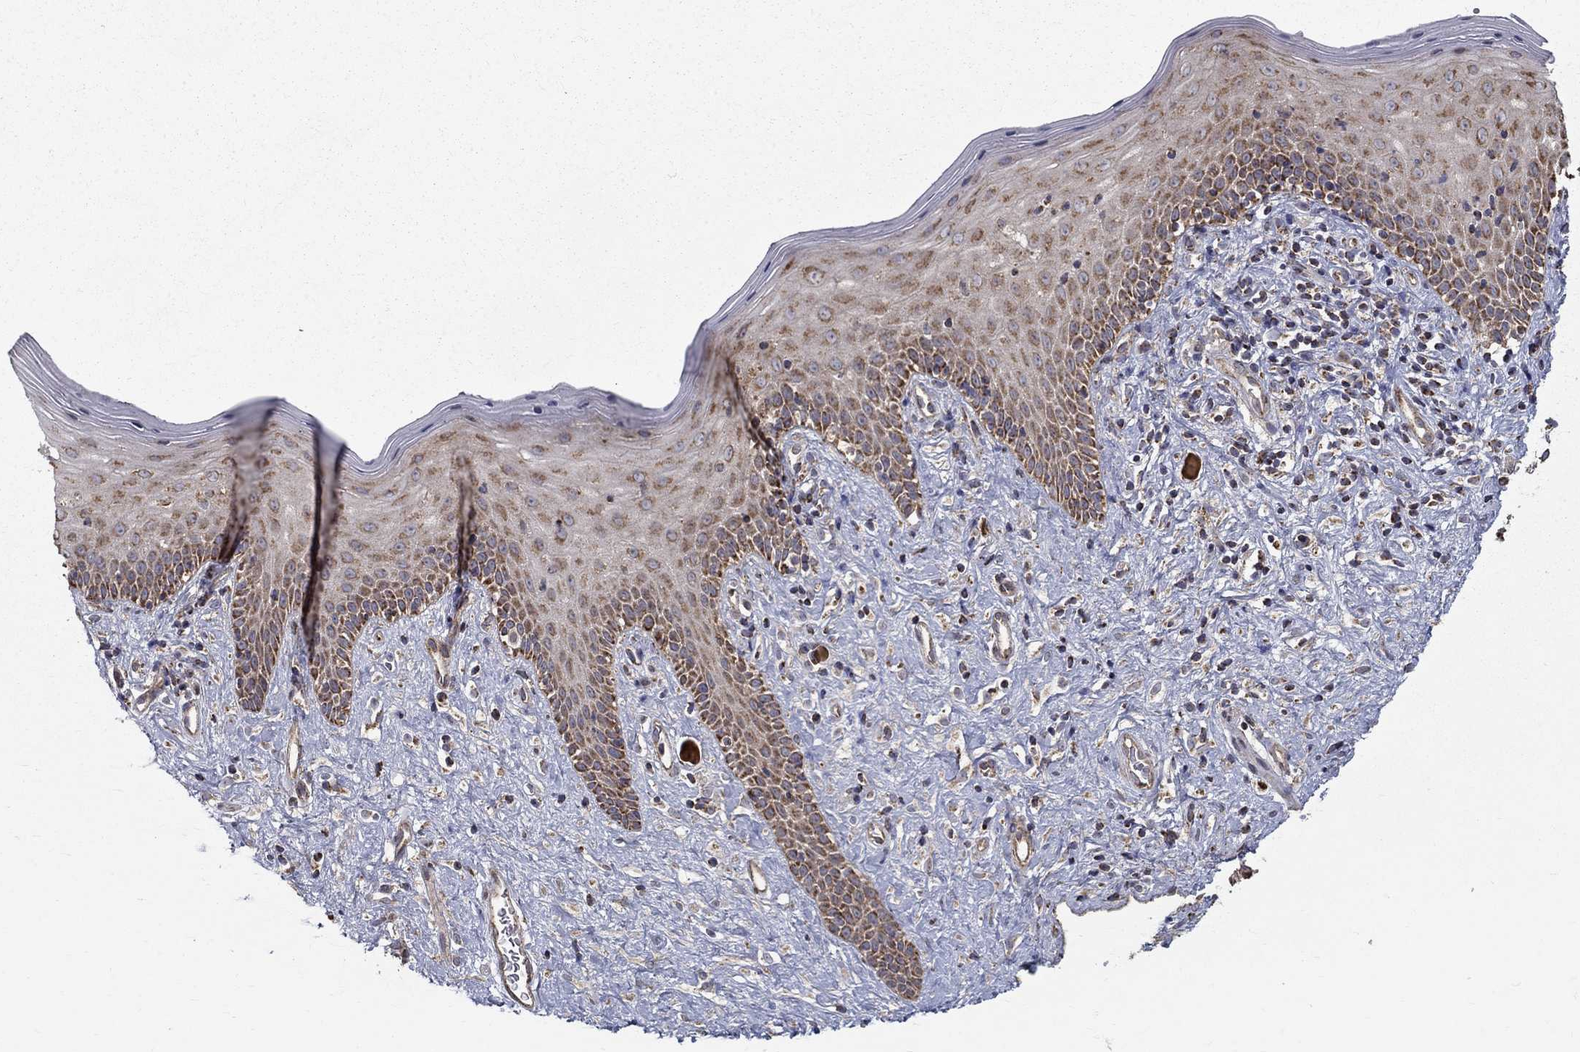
{"staining": {"intensity": "moderate", "quantity": ">75%", "location": "cytoplasmic/membranous"}, "tissue": "vagina", "cell_type": "Squamous epithelial cells", "image_type": "normal", "snomed": [{"axis": "morphology", "description": "Normal tissue, NOS"}, {"axis": "topography", "description": "Vagina"}], "caption": "Benign vagina shows moderate cytoplasmic/membranous staining in approximately >75% of squamous epithelial cells, visualized by immunohistochemistry. (DAB (3,3'-diaminobenzidine) = brown stain, brightfield microscopy at high magnification).", "gene": "NDUFS8", "patient": {"sex": "female", "age": 47}}